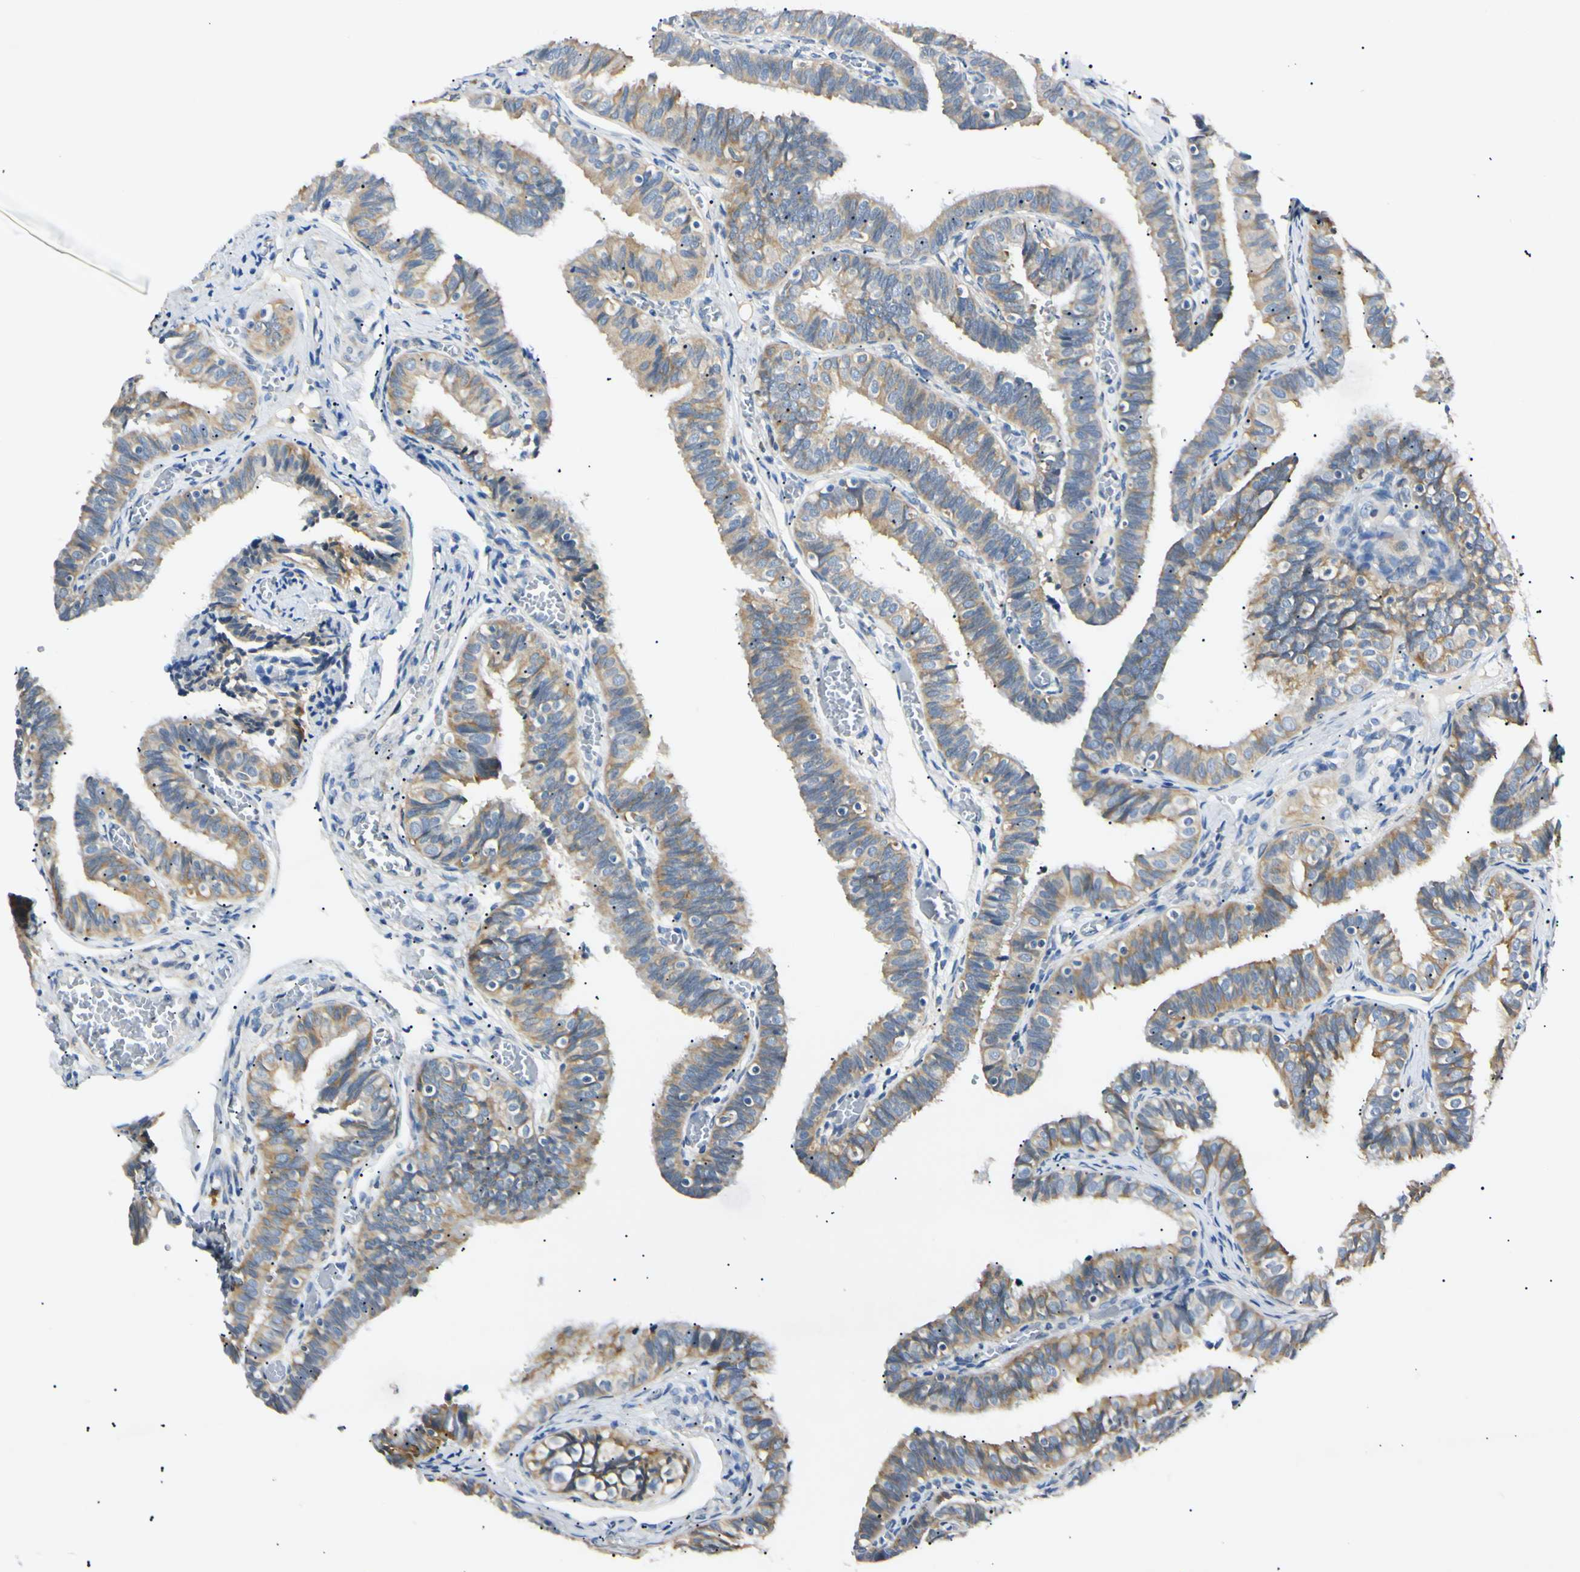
{"staining": {"intensity": "moderate", "quantity": ">75%", "location": "cytoplasmic/membranous"}, "tissue": "fallopian tube", "cell_type": "Glandular cells", "image_type": "normal", "snomed": [{"axis": "morphology", "description": "Normal tissue, NOS"}, {"axis": "topography", "description": "Fallopian tube"}], "caption": "The image exhibits staining of benign fallopian tube, revealing moderate cytoplasmic/membranous protein staining (brown color) within glandular cells. Nuclei are stained in blue.", "gene": "DNAJB12", "patient": {"sex": "female", "age": 46}}